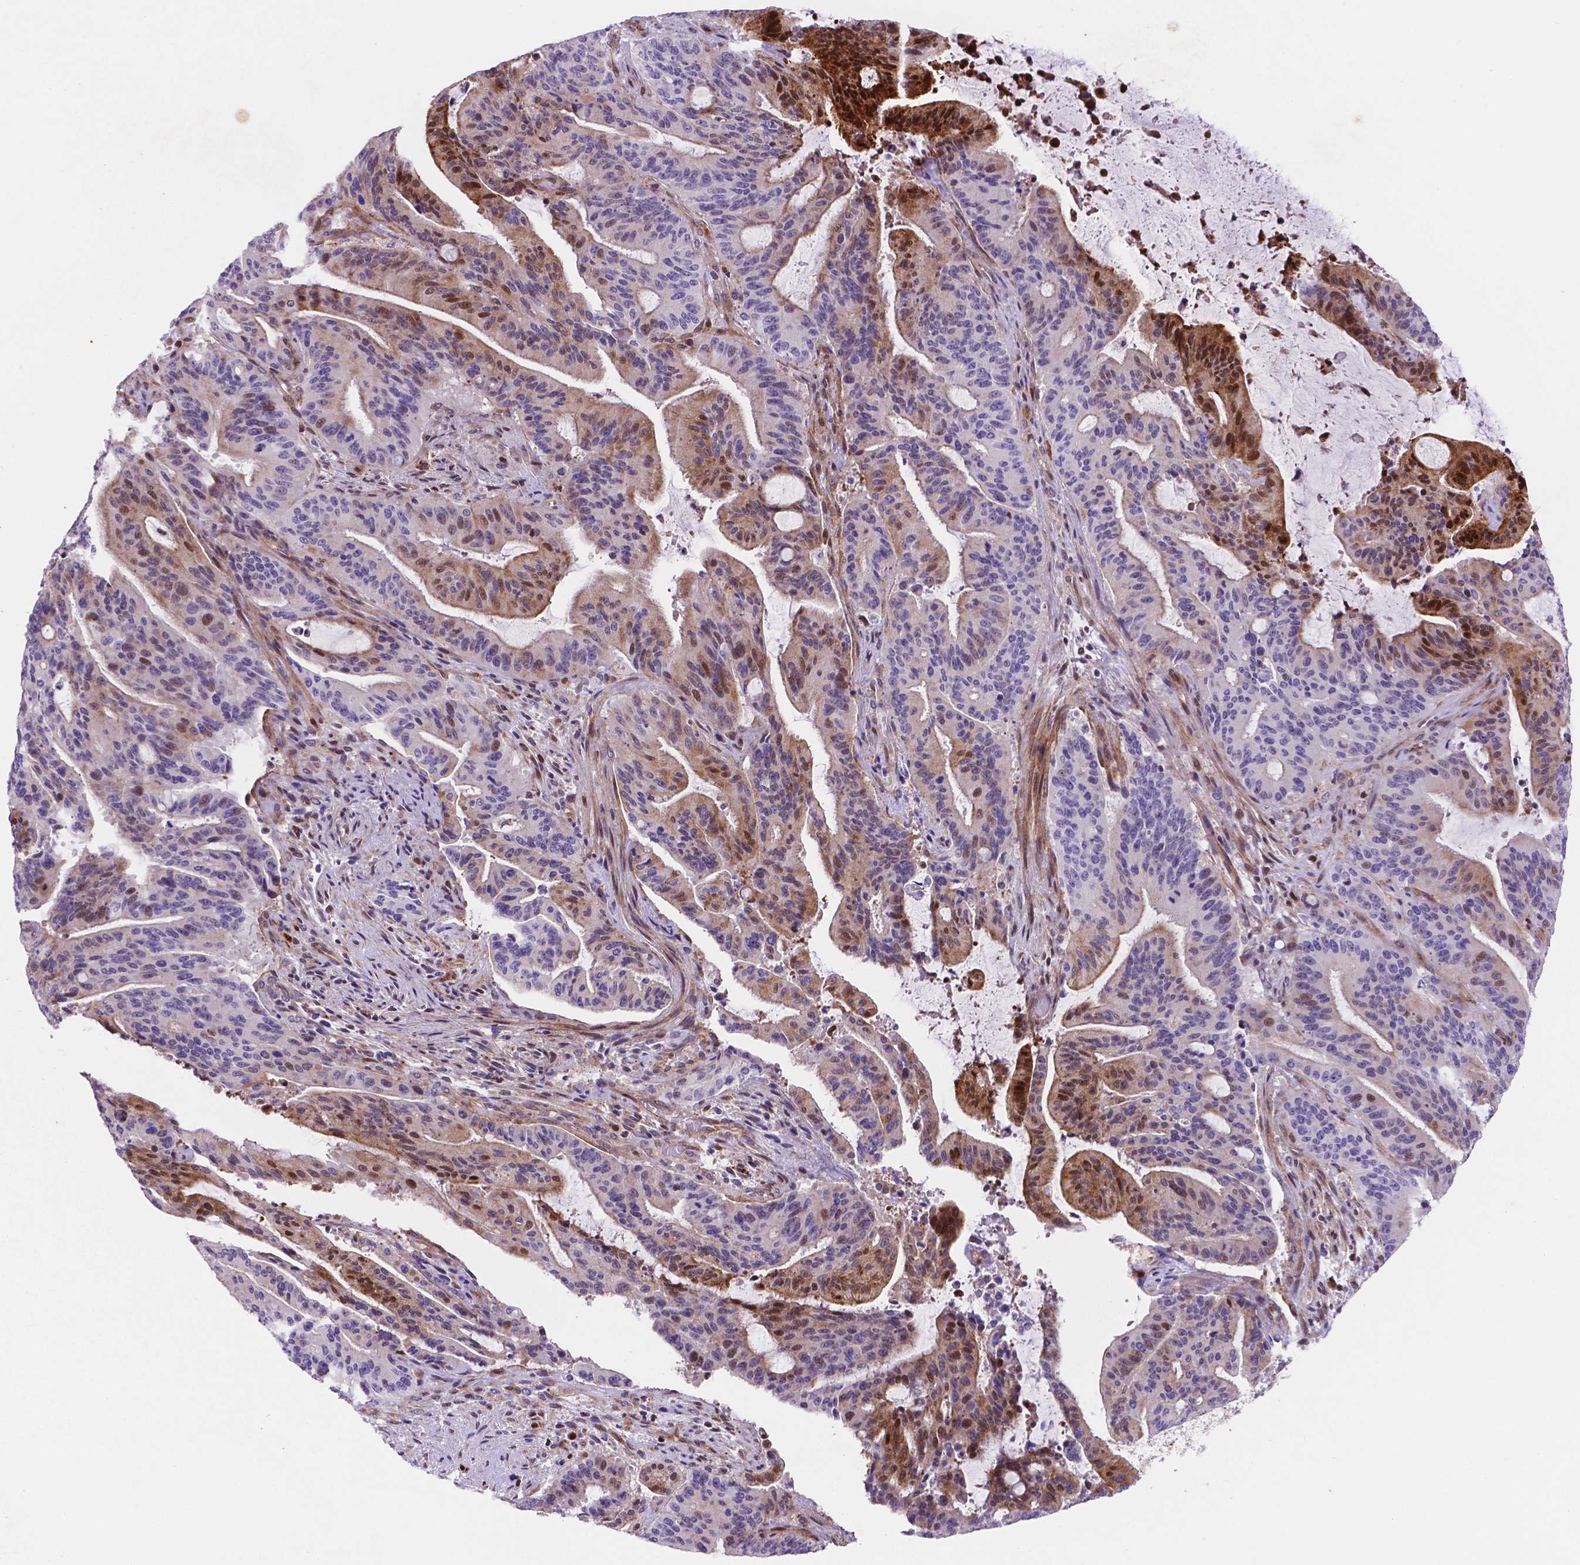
{"staining": {"intensity": "strong", "quantity": "<25%", "location": "cytoplasmic/membranous,nuclear"}, "tissue": "liver cancer", "cell_type": "Tumor cells", "image_type": "cancer", "snomed": [{"axis": "morphology", "description": "Cholangiocarcinoma"}, {"axis": "topography", "description": "Liver"}], "caption": "Immunohistochemical staining of cholangiocarcinoma (liver) demonstrates strong cytoplasmic/membranous and nuclear protein positivity in approximately <25% of tumor cells.", "gene": "TM4SF20", "patient": {"sex": "female", "age": 73}}